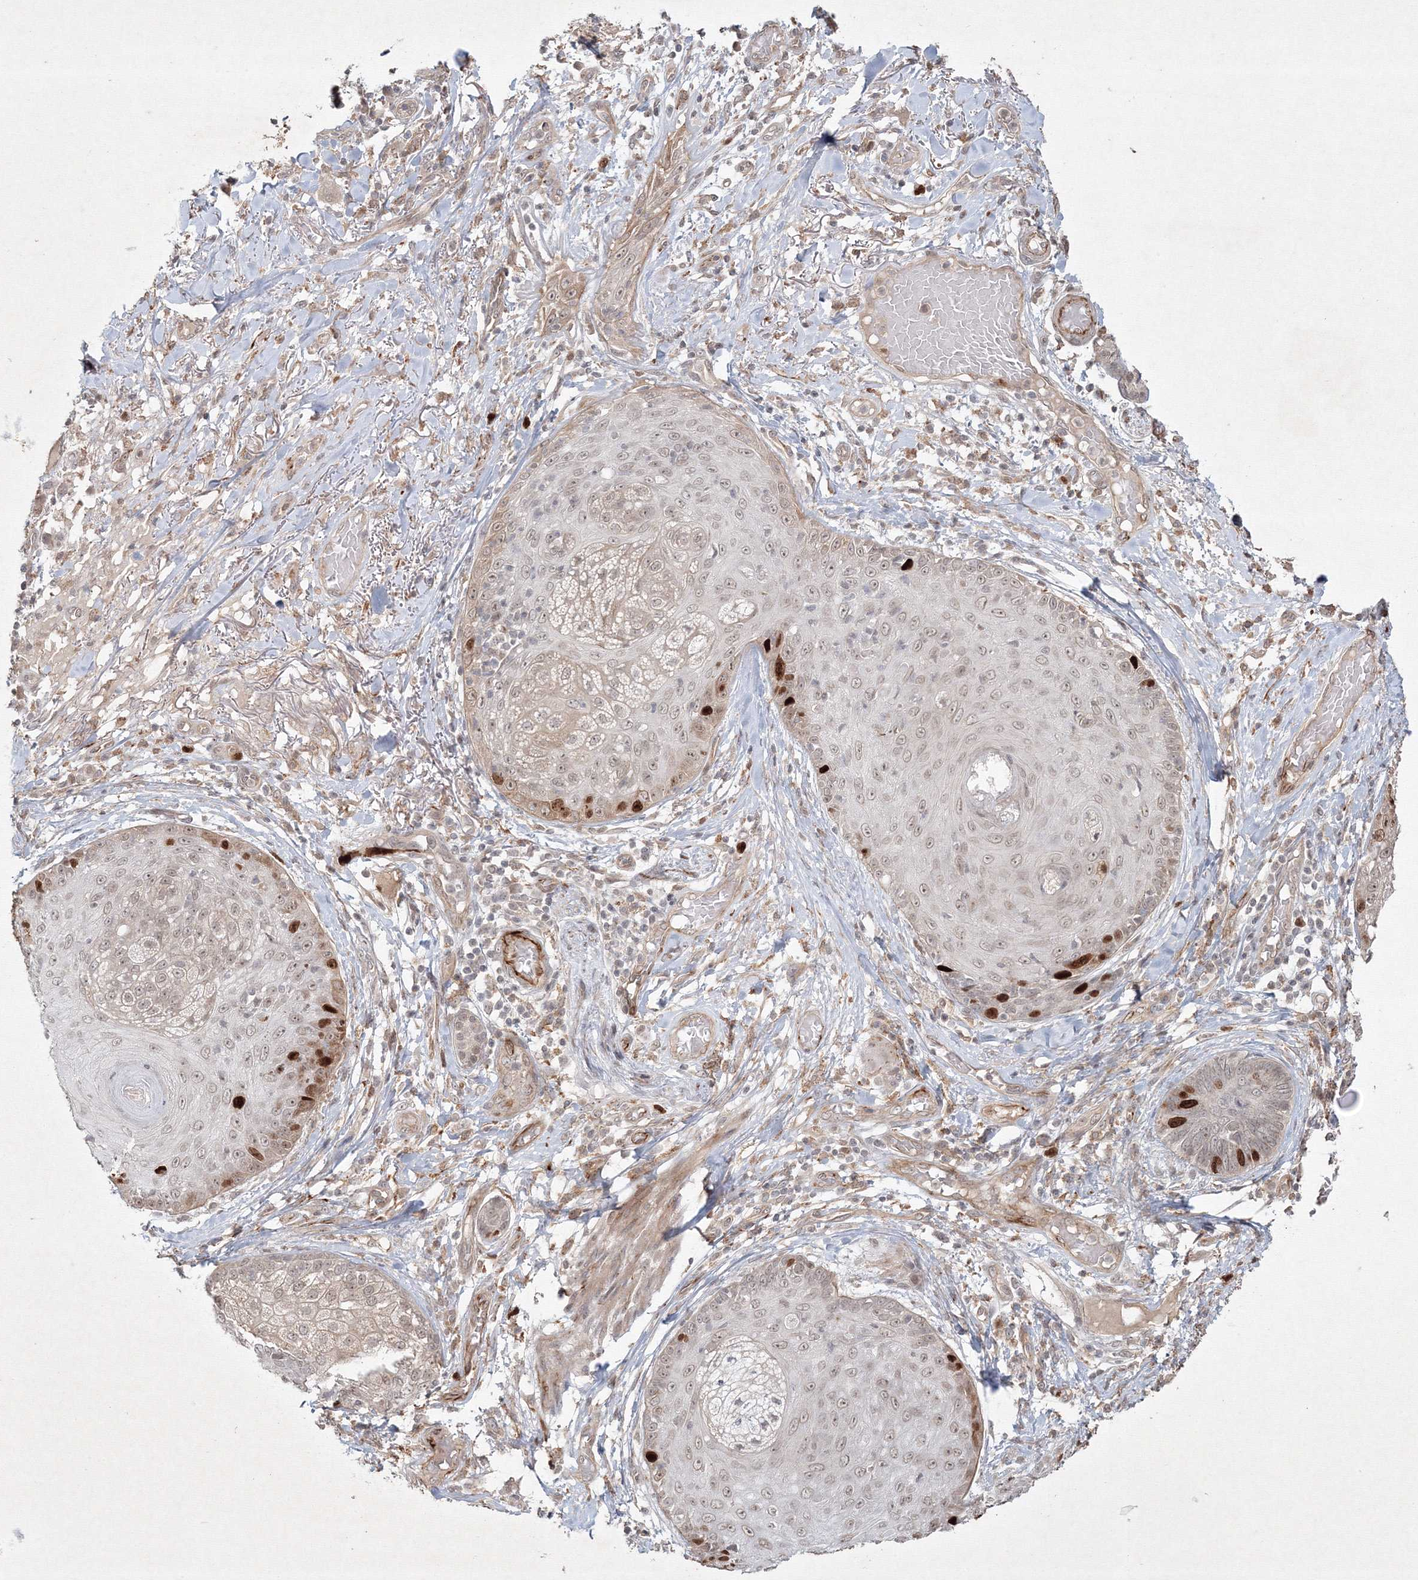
{"staining": {"intensity": "strong", "quantity": "<25%", "location": "cytoplasmic/membranous,nuclear"}, "tissue": "skin cancer", "cell_type": "Tumor cells", "image_type": "cancer", "snomed": [{"axis": "morphology", "description": "Squamous cell carcinoma, NOS"}, {"axis": "topography", "description": "Skin"}], "caption": "A brown stain highlights strong cytoplasmic/membranous and nuclear expression of a protein in human skin squamous cell carcinoma tumor cells.", "gene": "KIF20A", "patient": {"sex": "female", "age": 88}}